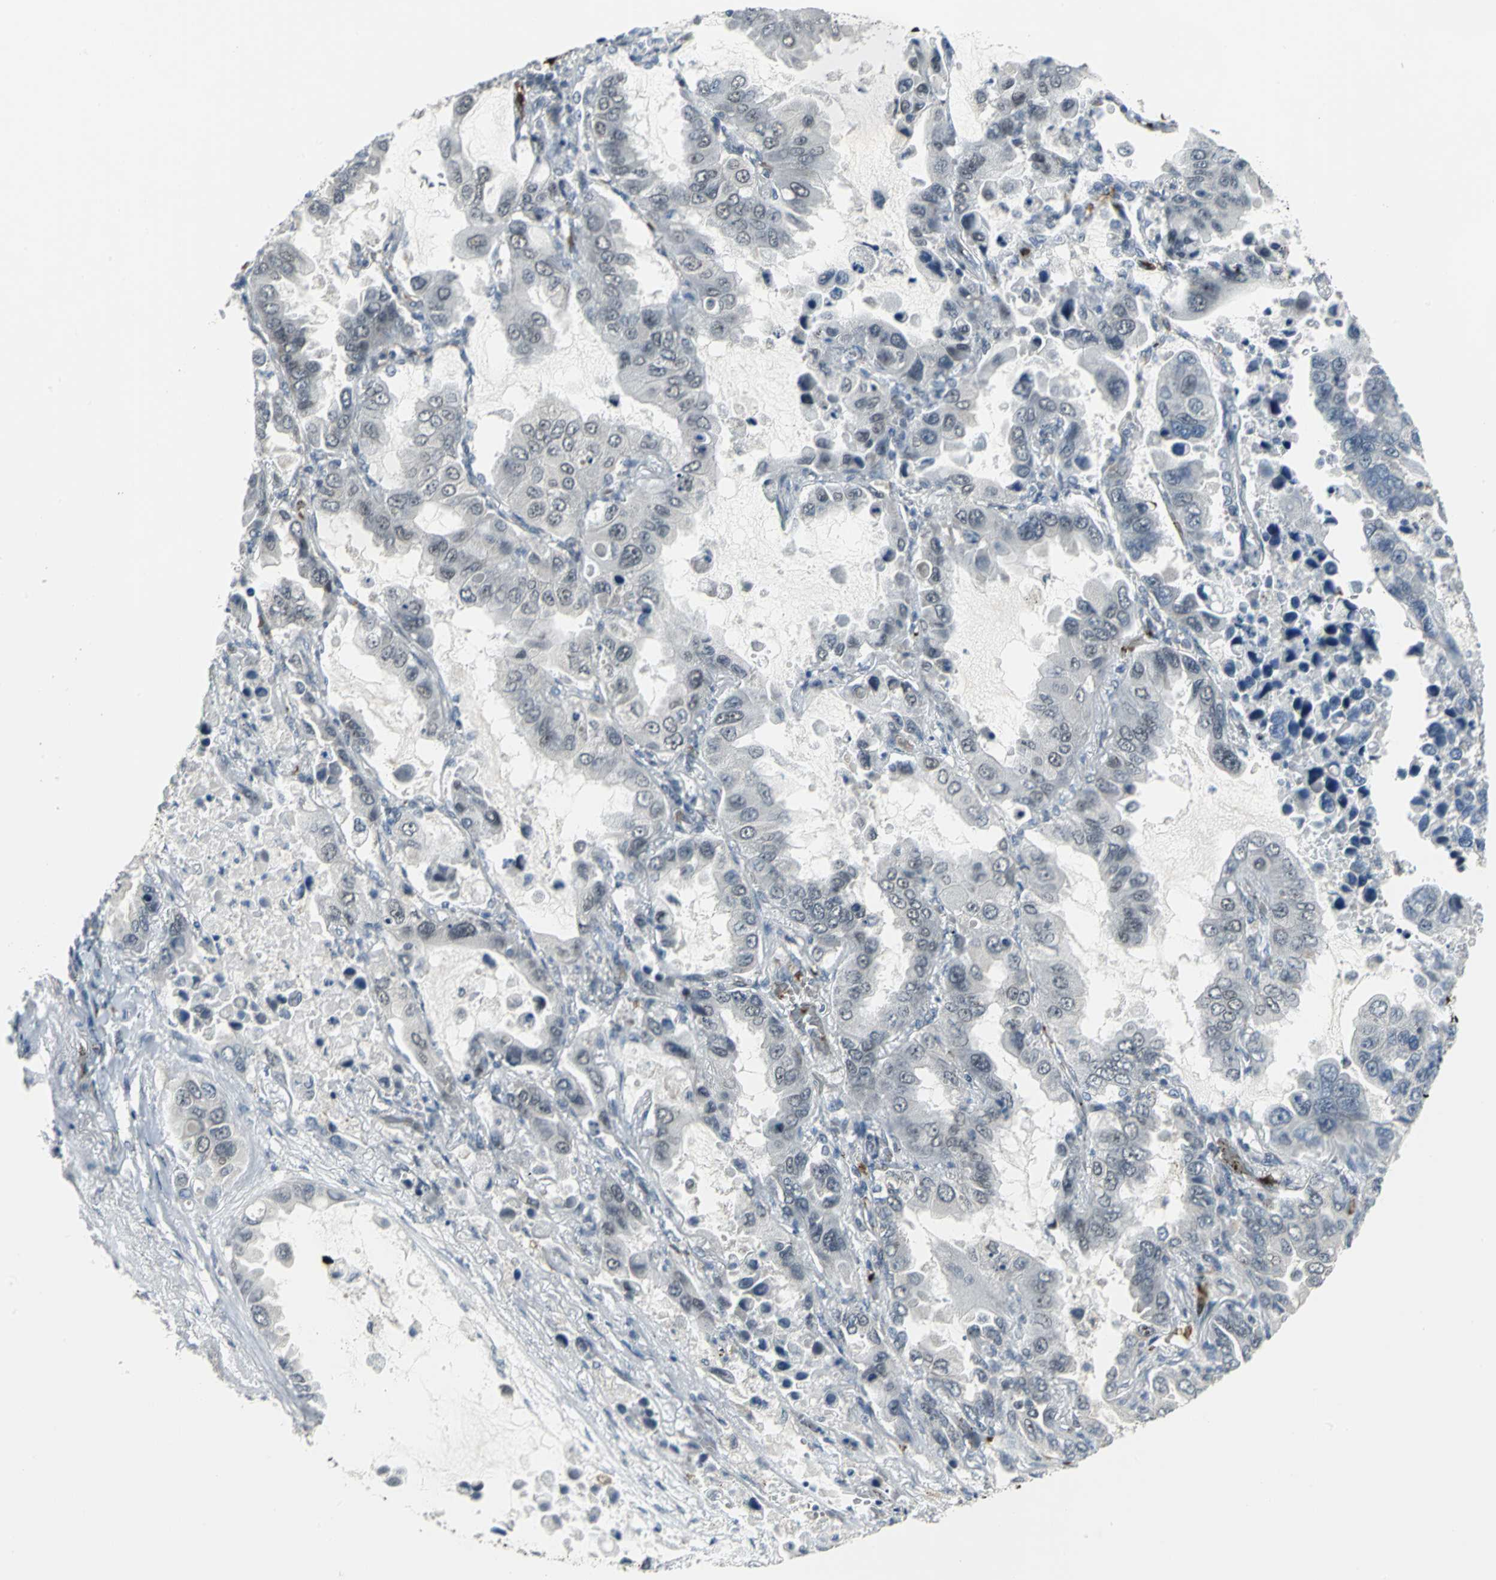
{"staining": {"intensity": "weak", "quantity": "25%-75%", "location": "nuclear"}, "tissue": "lung cancer", "cell_type": "Tumor cells", "image_type": "cancer", "snomed": [{"axis": "morphology", "description": "Adenocarcinoma, NOS"}, {"axis": "topography", "description": "Lung"}], "caption": "Lung cancer was stained to show a protein in brown. There is low levels of weak nuclear staining in approximately 25%-75% of tumor cells.", "gene": "GLI3", "patient": {"sex": "male", "age": 64}}